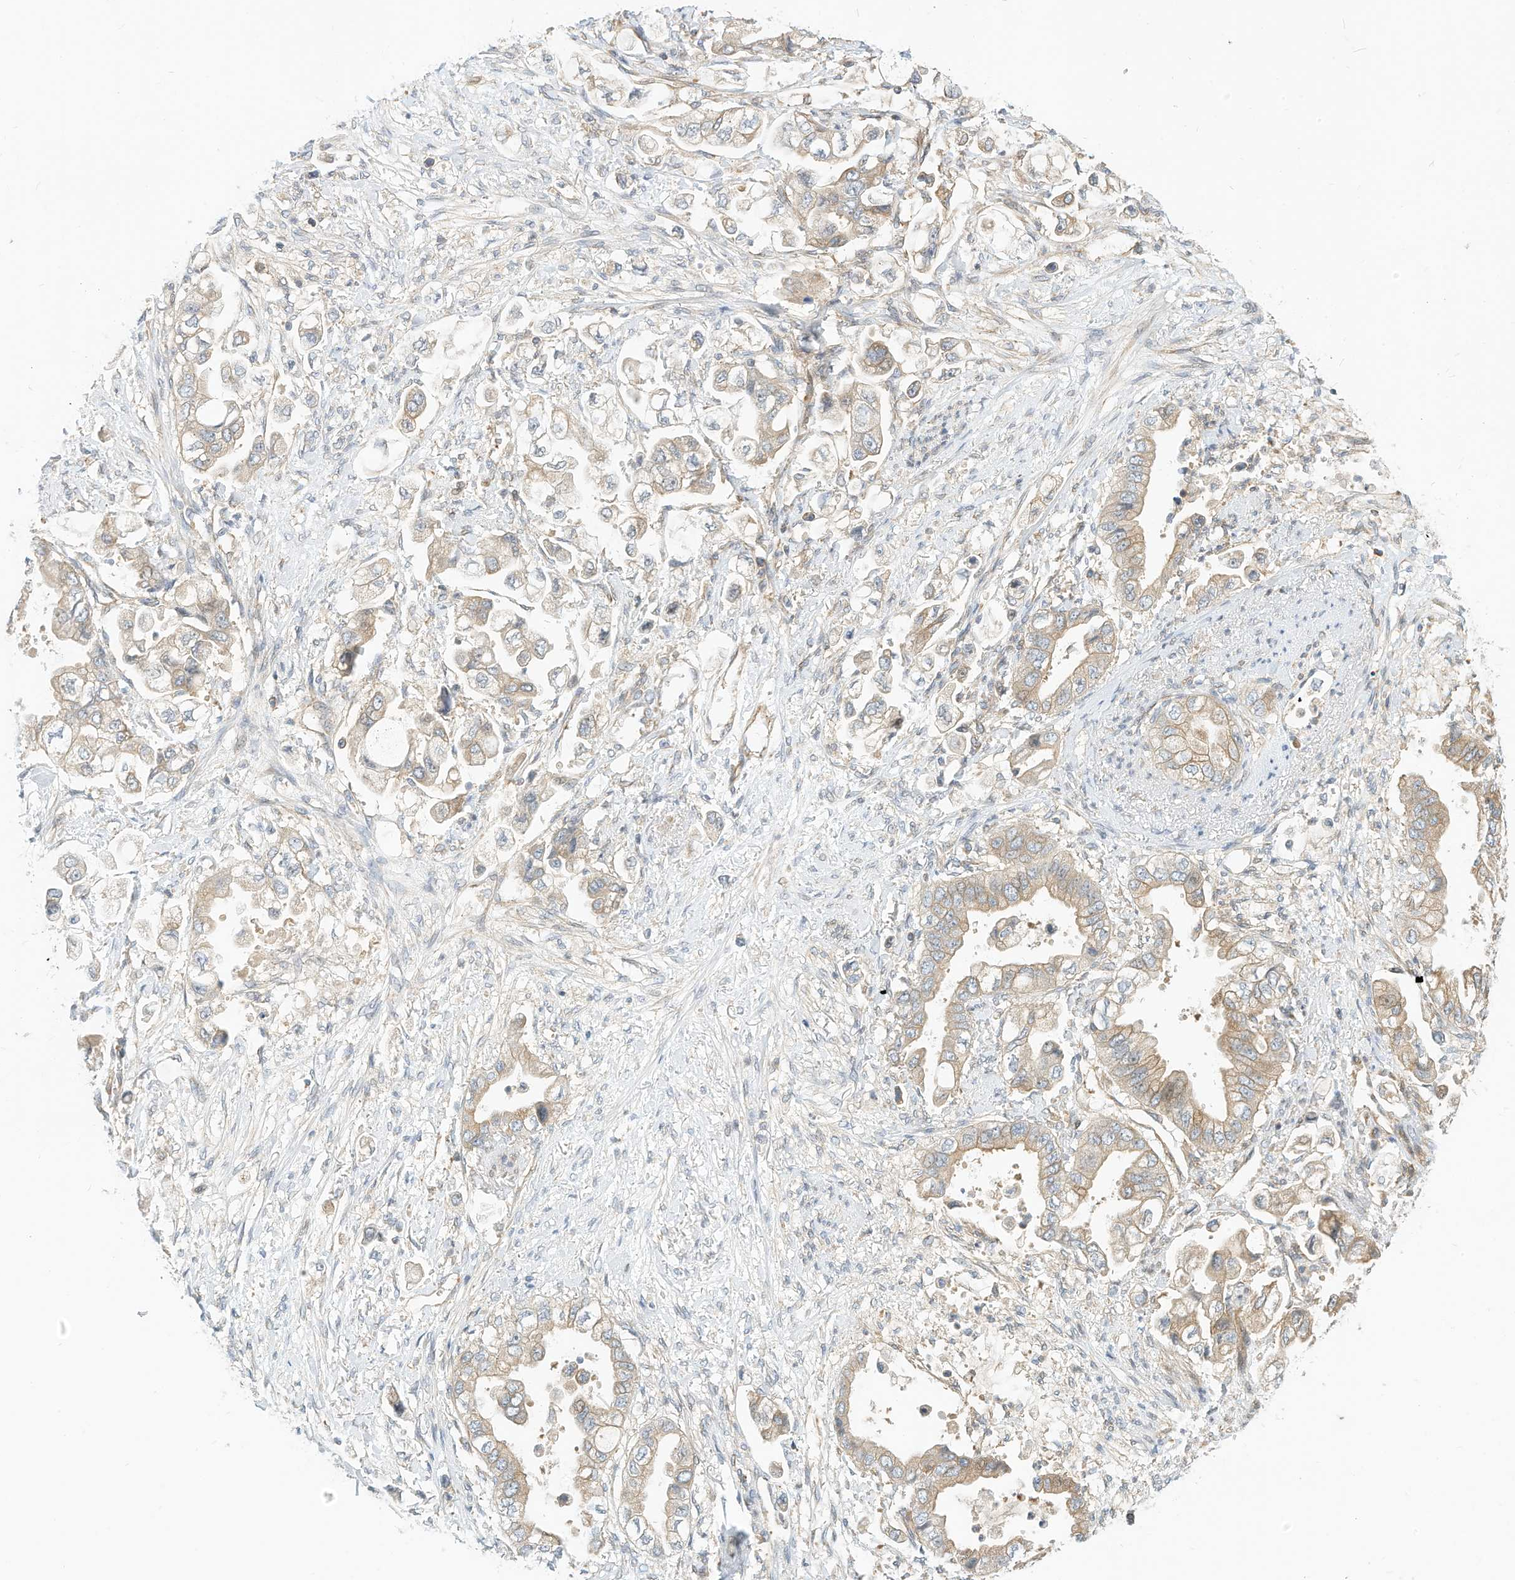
{"staining": {"intensity": "weak", "quantity": "<25%", "location": "cytoplasmic/membranous"}, "tissue": "stomach cancer", "cell_type": "Tumor cells", "image_type": "cancer", "snomed": [{"axis": "morphology", "description": "Adenocarcinoma, NOS"}, {"axis": "topography", "description": "Stomach"}], "caption": "High power microscopy histopathology image of an immunohistochemistry (IHC) image of stomach adenocarcinoma, revealing no significant positivity in tumor cells.", "gene": "OFD1", "patient": {"sex": "male", "age": 62}}